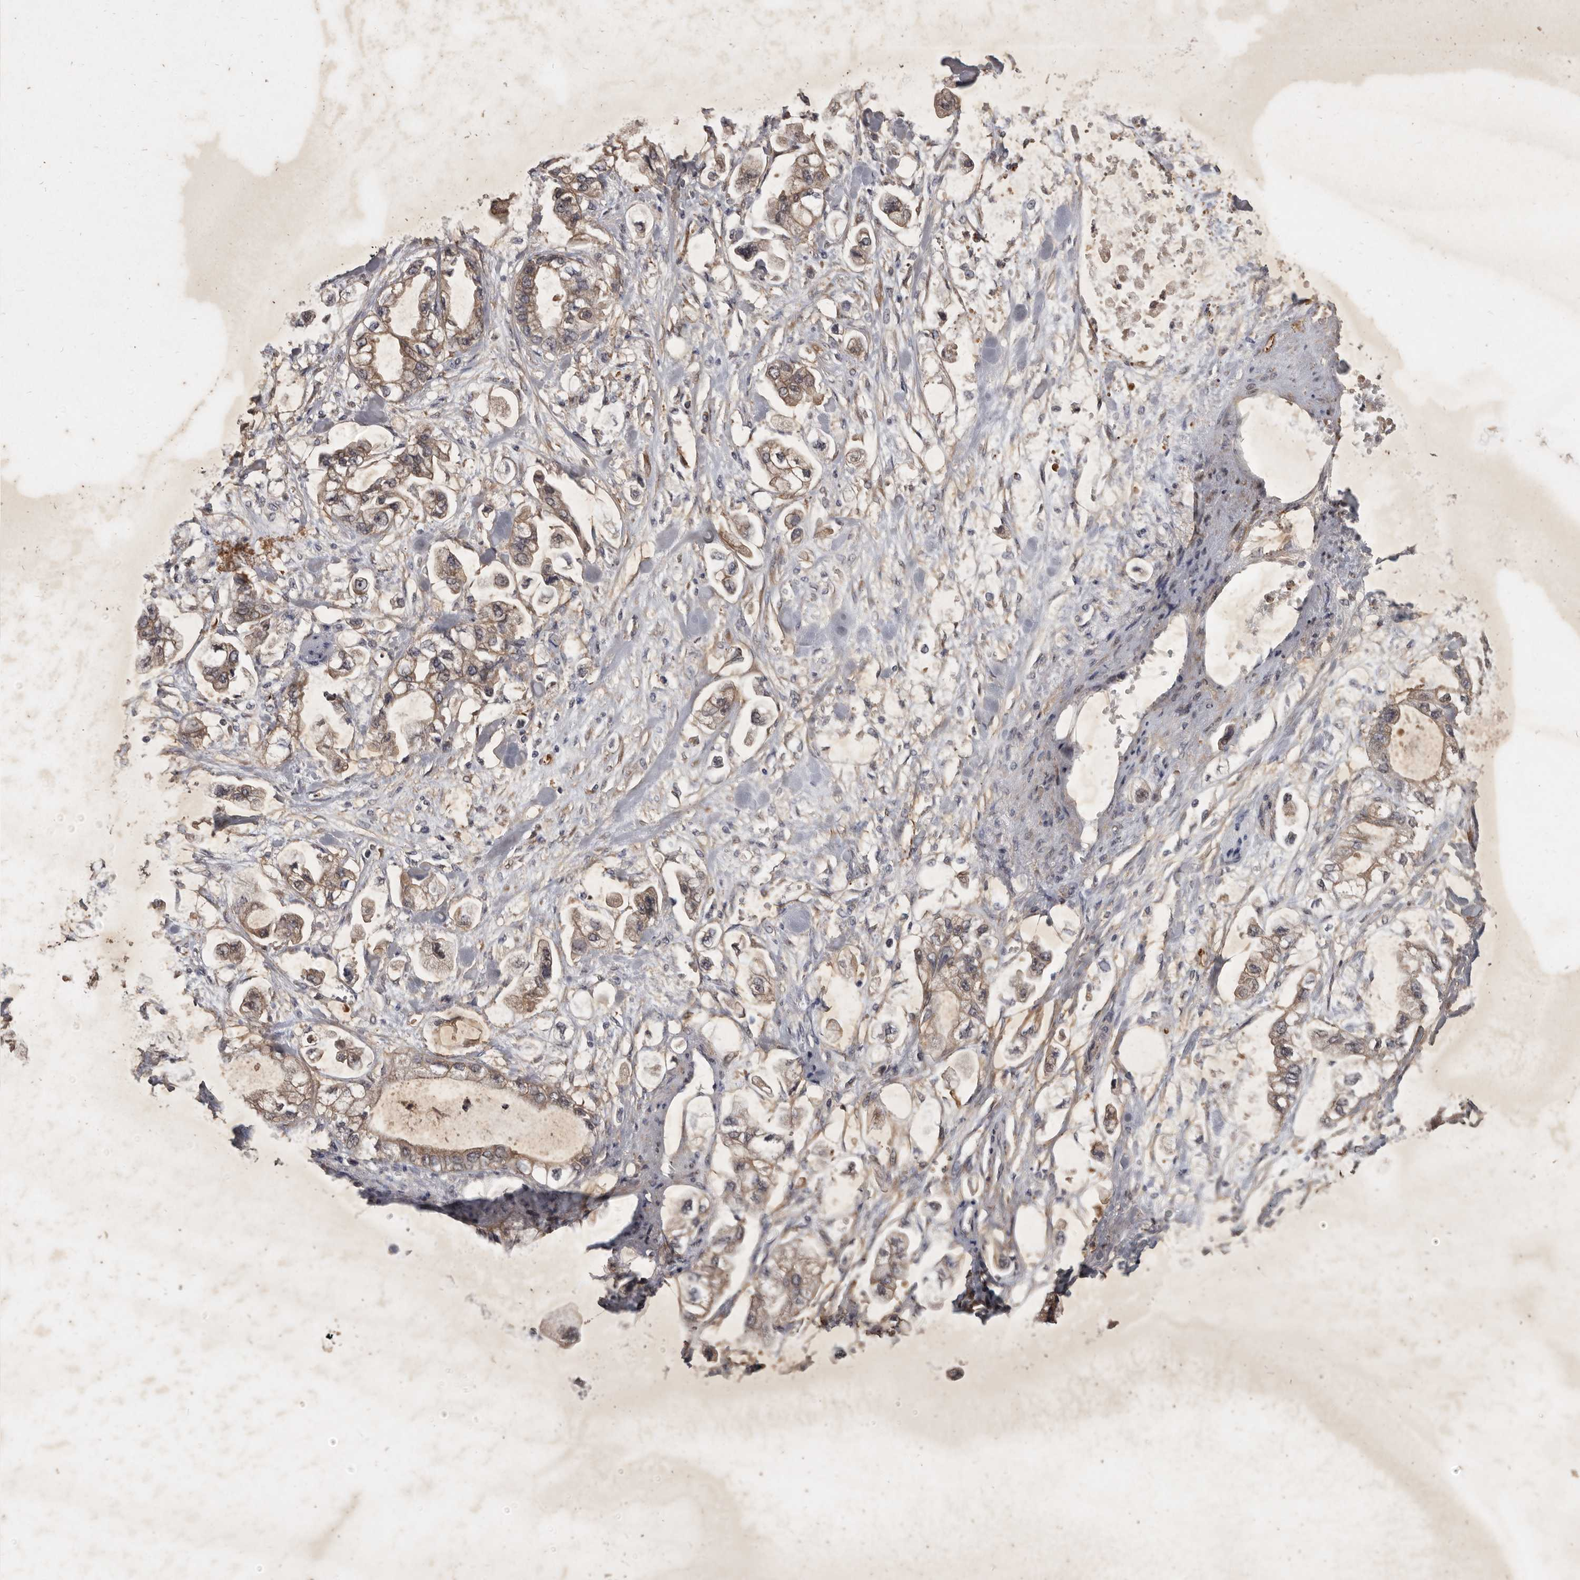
{"staining": {"intensity": "moderate", "quantity": ">75%", "location": "cytoplasmic/membranous"}, "tissue": "stomach cancer", "cell_type": "Tumor cells", "image_type": "cancer", "snomed": [{"axis": "morphology", "description": "Normal tissue, NOS"}, {"axis": "morphology", "description": "Adenocarcinoma, NOS"}, {"axis": "topography", "description": "Stomach"}], "caption": "IHC micrograph of adenocarcinoma (stomach) stained for a protein (brown), which reveals medium levels of moderate cytoplasmic/membranous expression in about >75% of tumor cells.", "gene": "DNAJC28", "patient": {"sex": "male", "age": 62}}